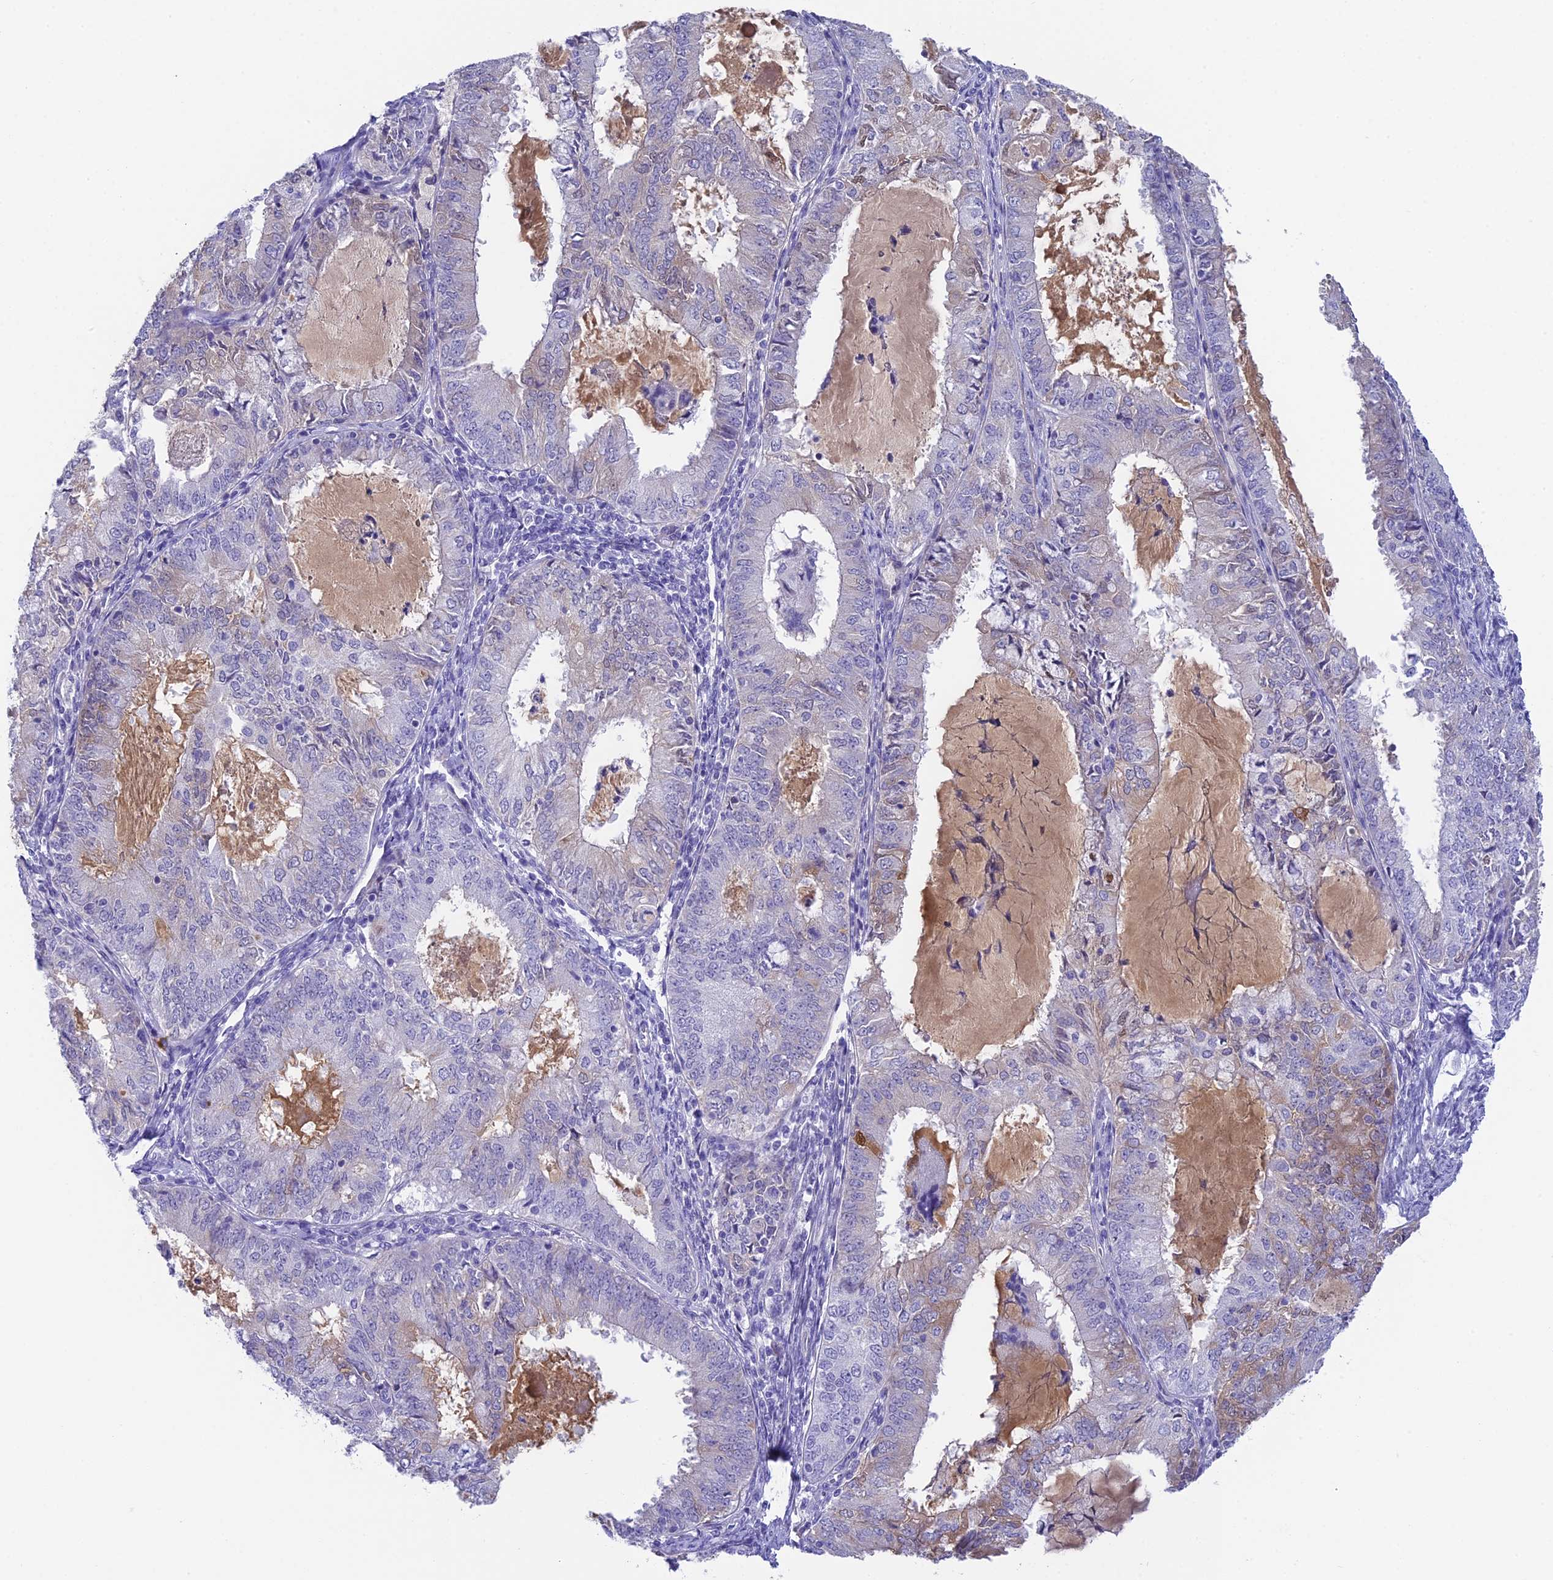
{"staining": {"intensity": "weak", "quantity": "<25%", "location": "nuclear"}, "tissue": "endometrial cancer", "cell_type": "Tumor cells", "image_type": "cancer", "snomed": [{"axis": "morphology", "description": "Adenocarcinoma, NOS"}, {"axis": "topography", "description": "Endometrium"}], "caption": "A high-resolution photomicrograph shows IHC staining of endometrial cancer (adenocarcinoma), which displays no significant expression in tumor cells.", "gene": "TACSTD2", "patient": {"sex": "female", "age": 57}}